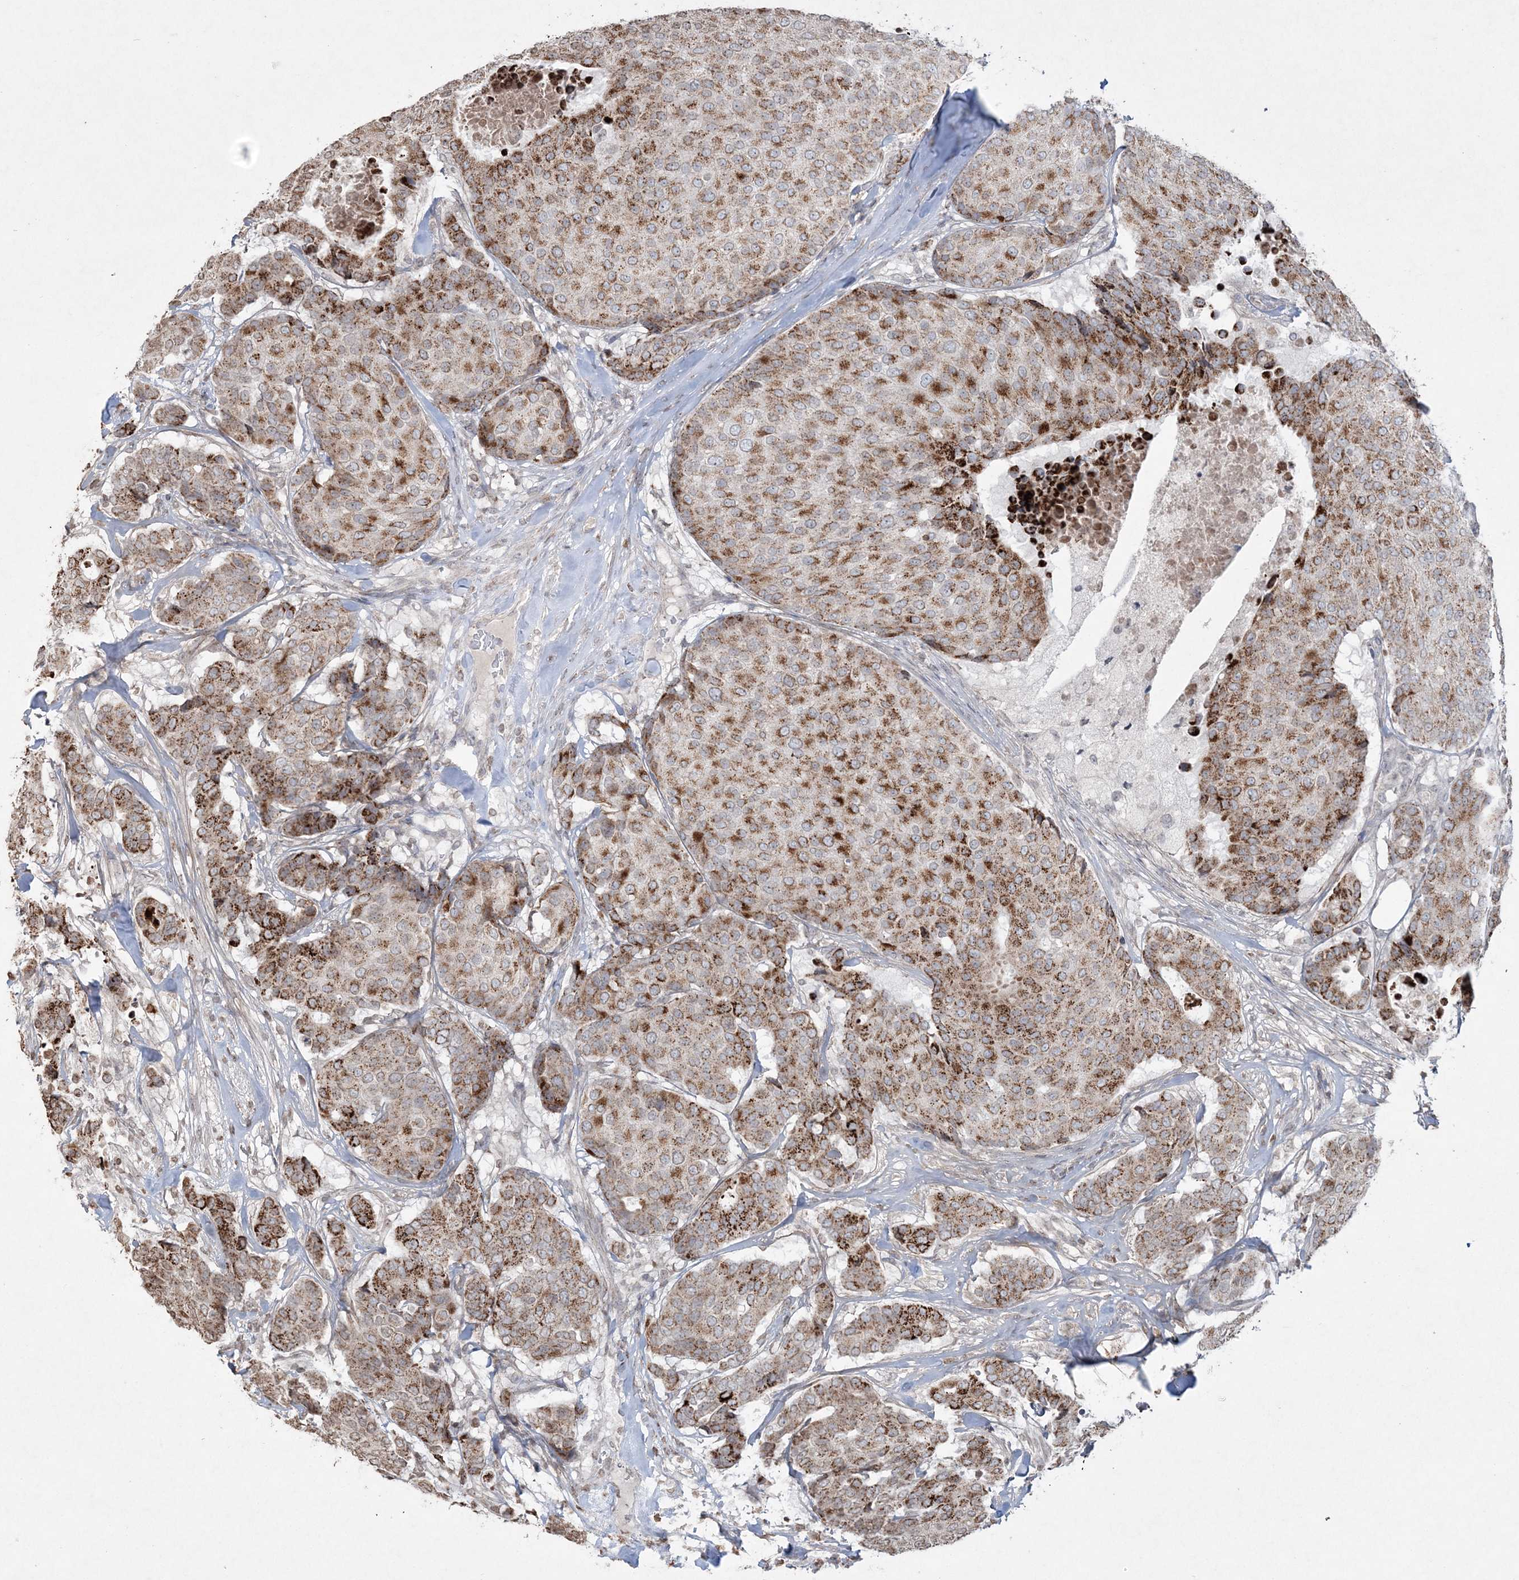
{"staining": {"intensity": "strong", "quantity": "25%-75%", "location": "cytoplasmic/membranous"}, "tissue": "breast cancer", "cell_type": "Tumor cells", "image_type": "cancer", "snomed": [{"axis": "morphology", "description": "Duct carcinoma"}, {"axis": "topography", "description": "Breast"}], "caption": "Protein expression analysis of human breast cancer reveals strong cytoplasmic/membranous expression in about 25%-75% of tumor cells.", "gene": "TTC7A", "patient": {"sex": "female", "age": 75}}